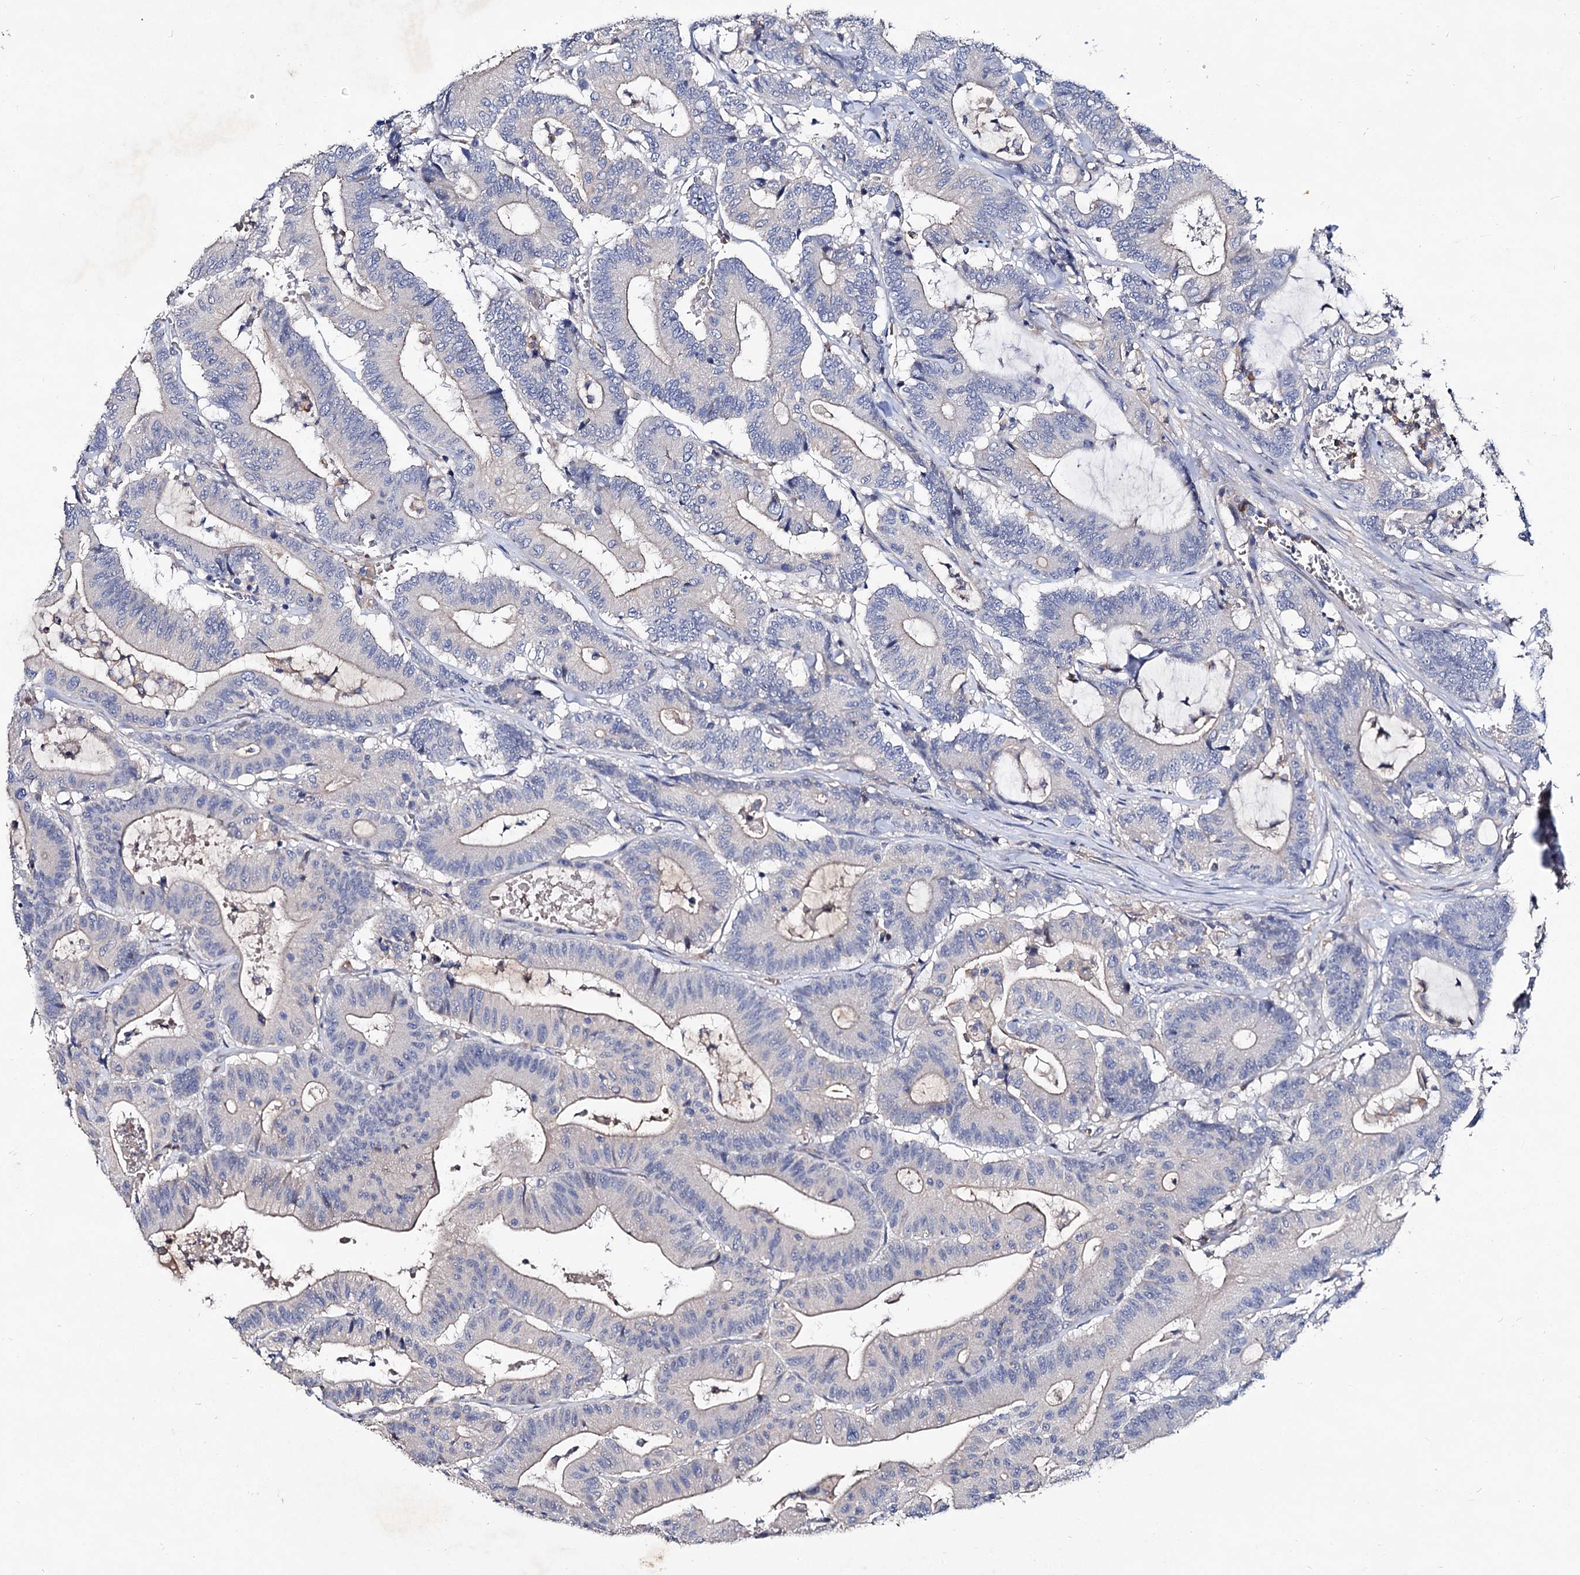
{"staining": {"intensity": "negative", "quantity": "none", "location": "none"}, "tissue": "colorectal cancer", "cell_type": "Tumor cells", "image_type": "cancer", "snomed": [{"axis": "morphology", "description": "Adenocarcinoma, NOS"}, {"axis": "topography", "description": "Colon"}], "caption": "Immunohistochemistry (IHC) of adenocarcinoma (colorectal) demonstrates no expression in tumor cells.", "gene": "HVCN1", "patient": {"sex": "female", "age": 84}}